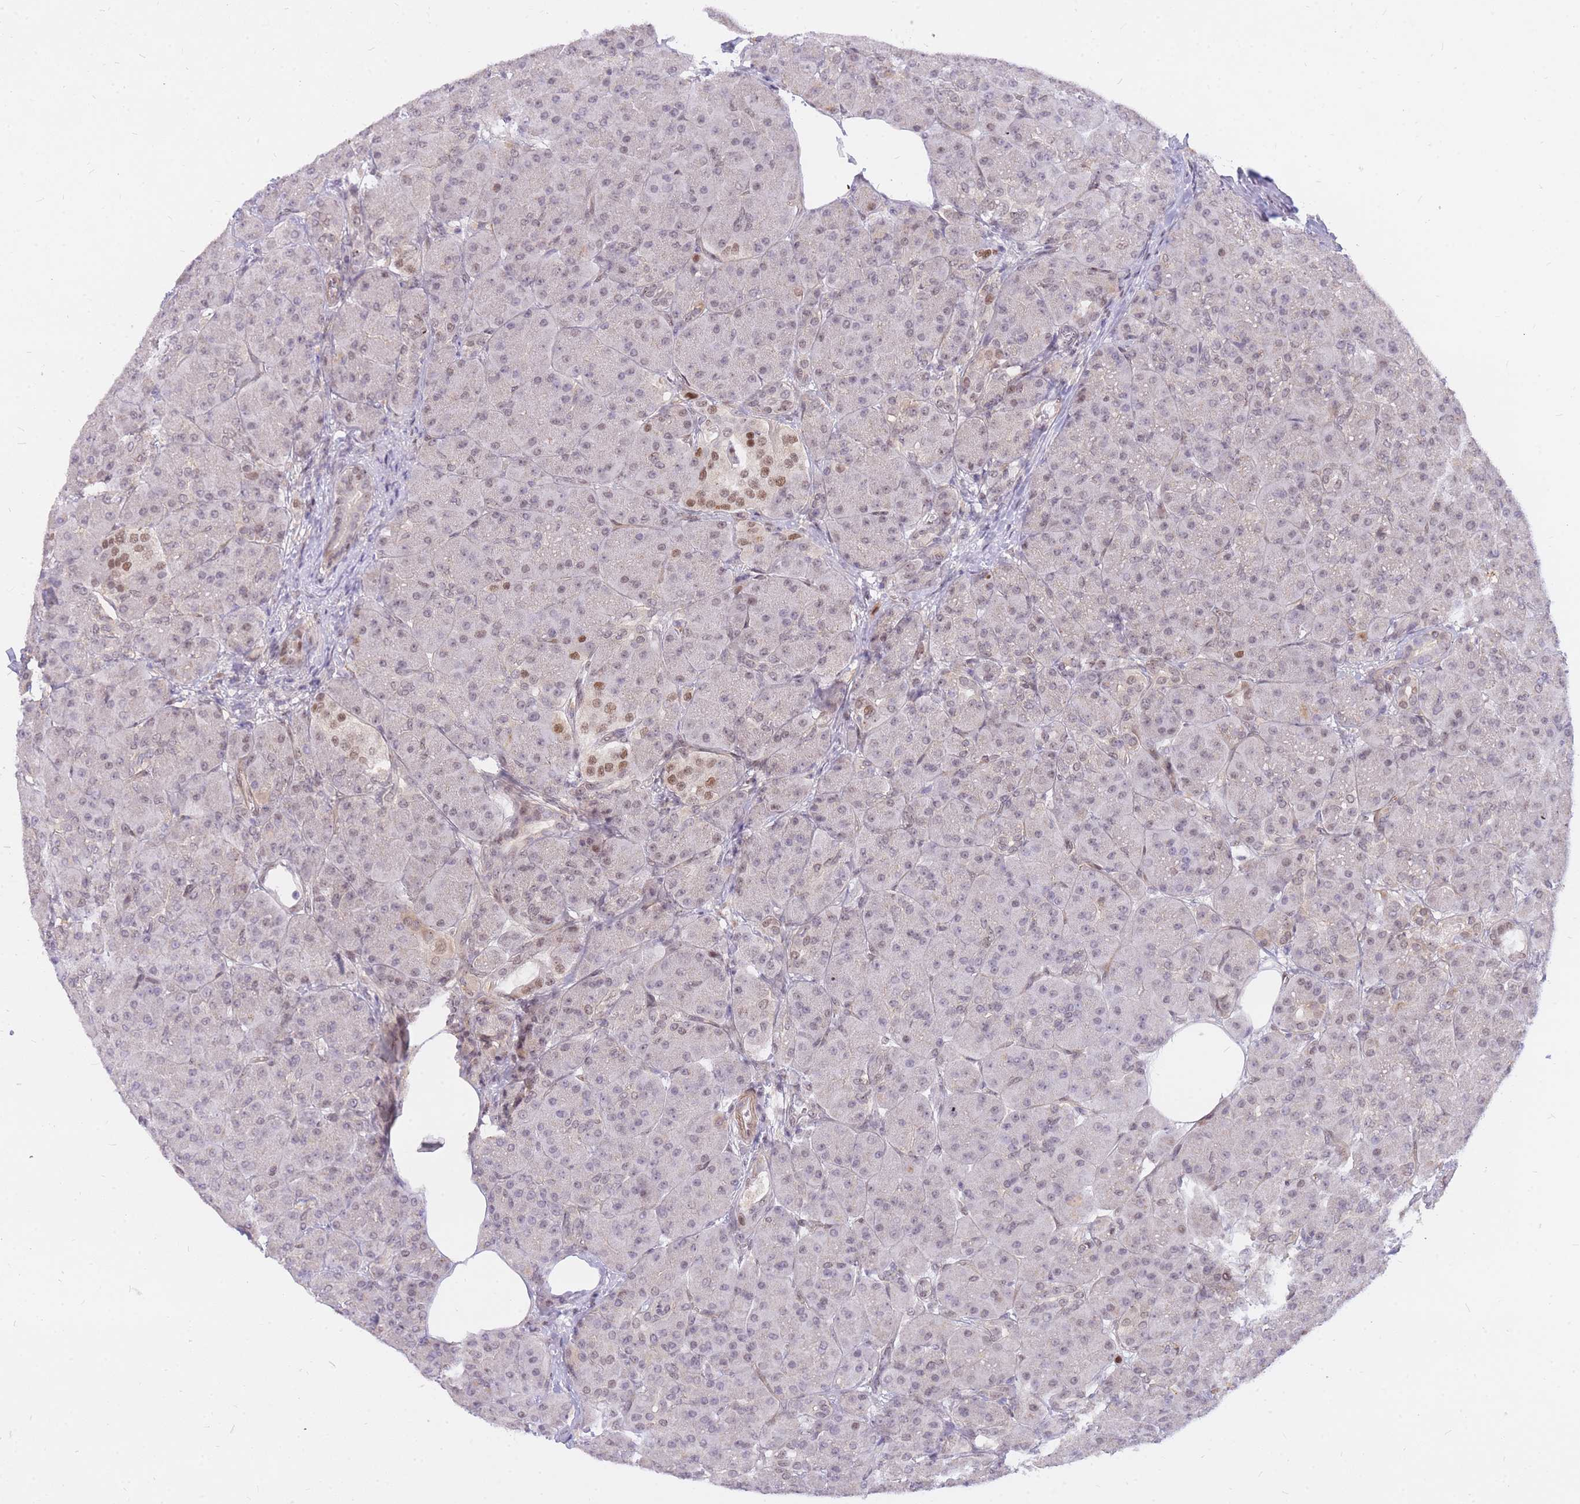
{"staining": {"intensity": "weak", "quantity": "25%-75%", "location": "cytoplasmic/membranous,nuclear"}, "tissue": "pancreas", "cell_type": "Exocrine glandular cells", "image_type": "normal", "snomed": [{"axis": "morphology", "description": "Normal tissue, NOS"}, {"axis": "topography", "description": "Pancreas"}], "caption": "Human pancreas stained for a protein (brown) reveals weak cytoplasmic/membranous,nuclear positive positivity in approximately 25%-75% of exocrine glandular cells.", "gene": "TLE2", "patient": {"sex": "male", "age": 63}}